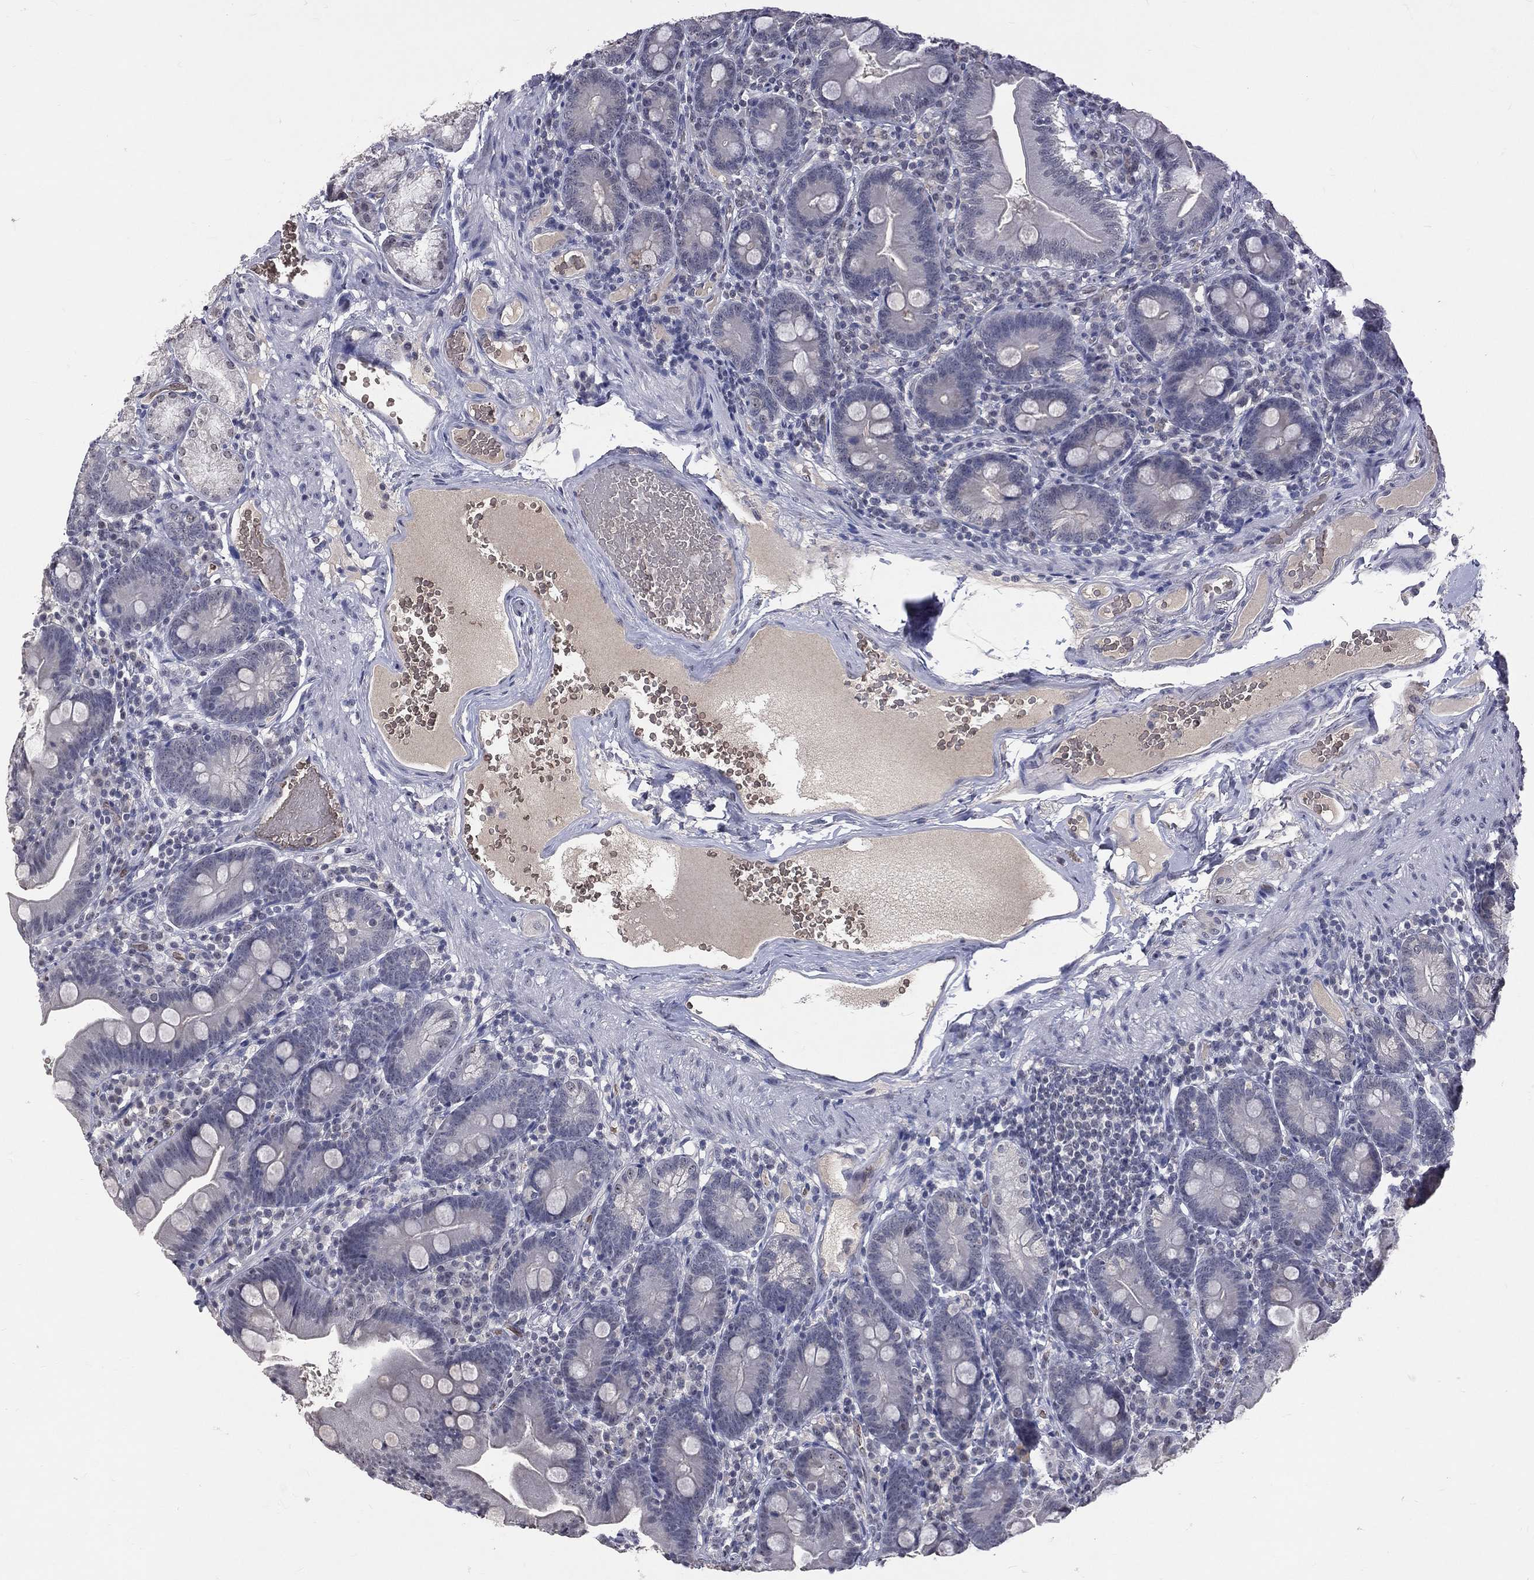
{"staining": {"intensity": "negative", "quantity": "none", "location": "none"}, "tissue": "duodenum", "cell_type": "Glandular cells", "image_type": "normal", "snomed": [{"axis": "morphology", "description": "Normal tissue, NOS"}, {"axis": "topography", "description": "Duodenum"}], "caption": "IHC of unremarkable duodenum reveals no staining in glandular cells.", "gene": "DSG4", "patient": {"sex": "female", "age": 67}}